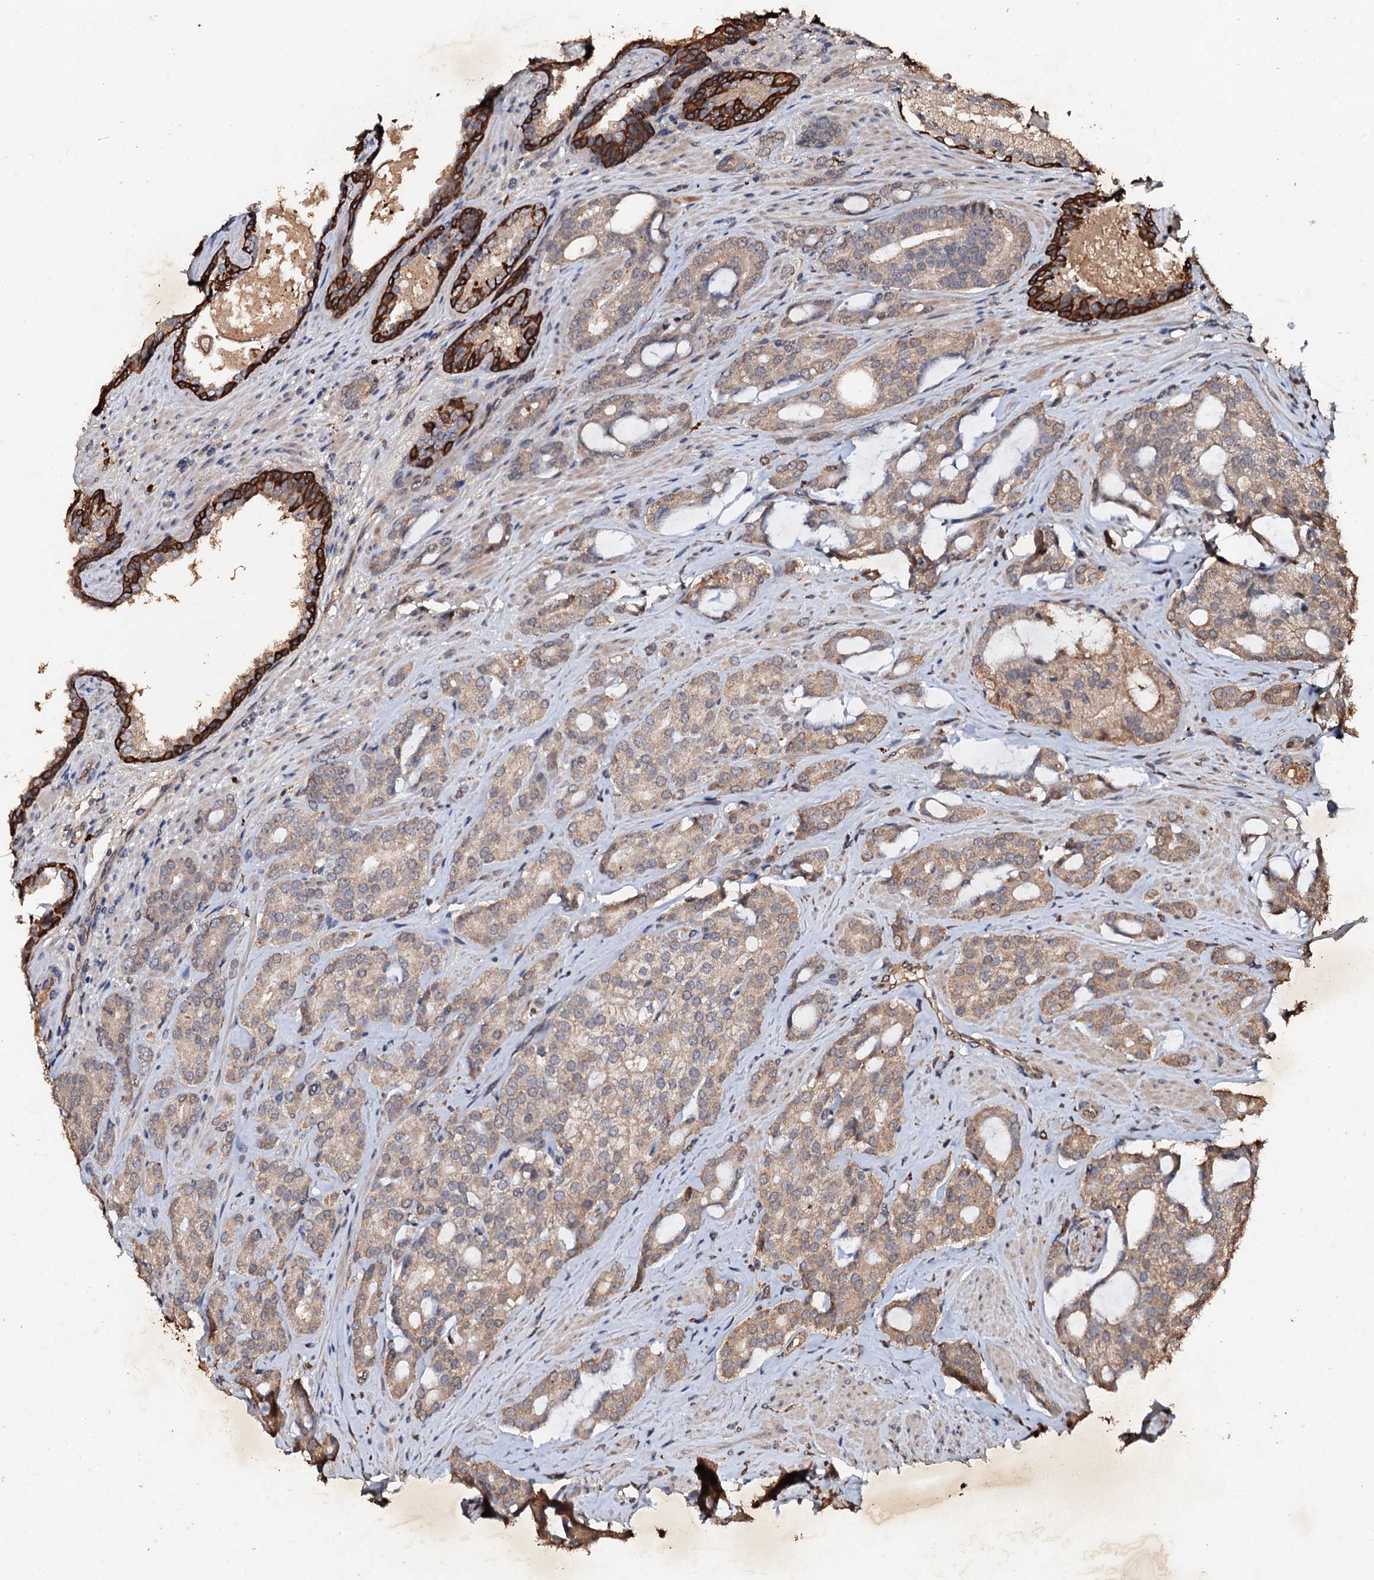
{"staining": {"intensity": "strong", "quantity": "<25%", "location": "cytoplasmic/membranous"}, "tissue": "prostate cancer", "cell_type": "Tumor cells", "image_type": "cancer", "snomed": [{"axis": "morphology", "description": "Adenocarcinoma, High grade"}, {"axis": "topography", "description": "Prostate"}], "caption": "Immunohistochemistry of human prostate cancer (adenocarcinoma (high-grade)) displays medium levels of strong cytoplasmic/membranous positivity in about <25% of tumor cells.", "gene": "ADAMTS10", "patient": {"sex": "male", "age": 63}}